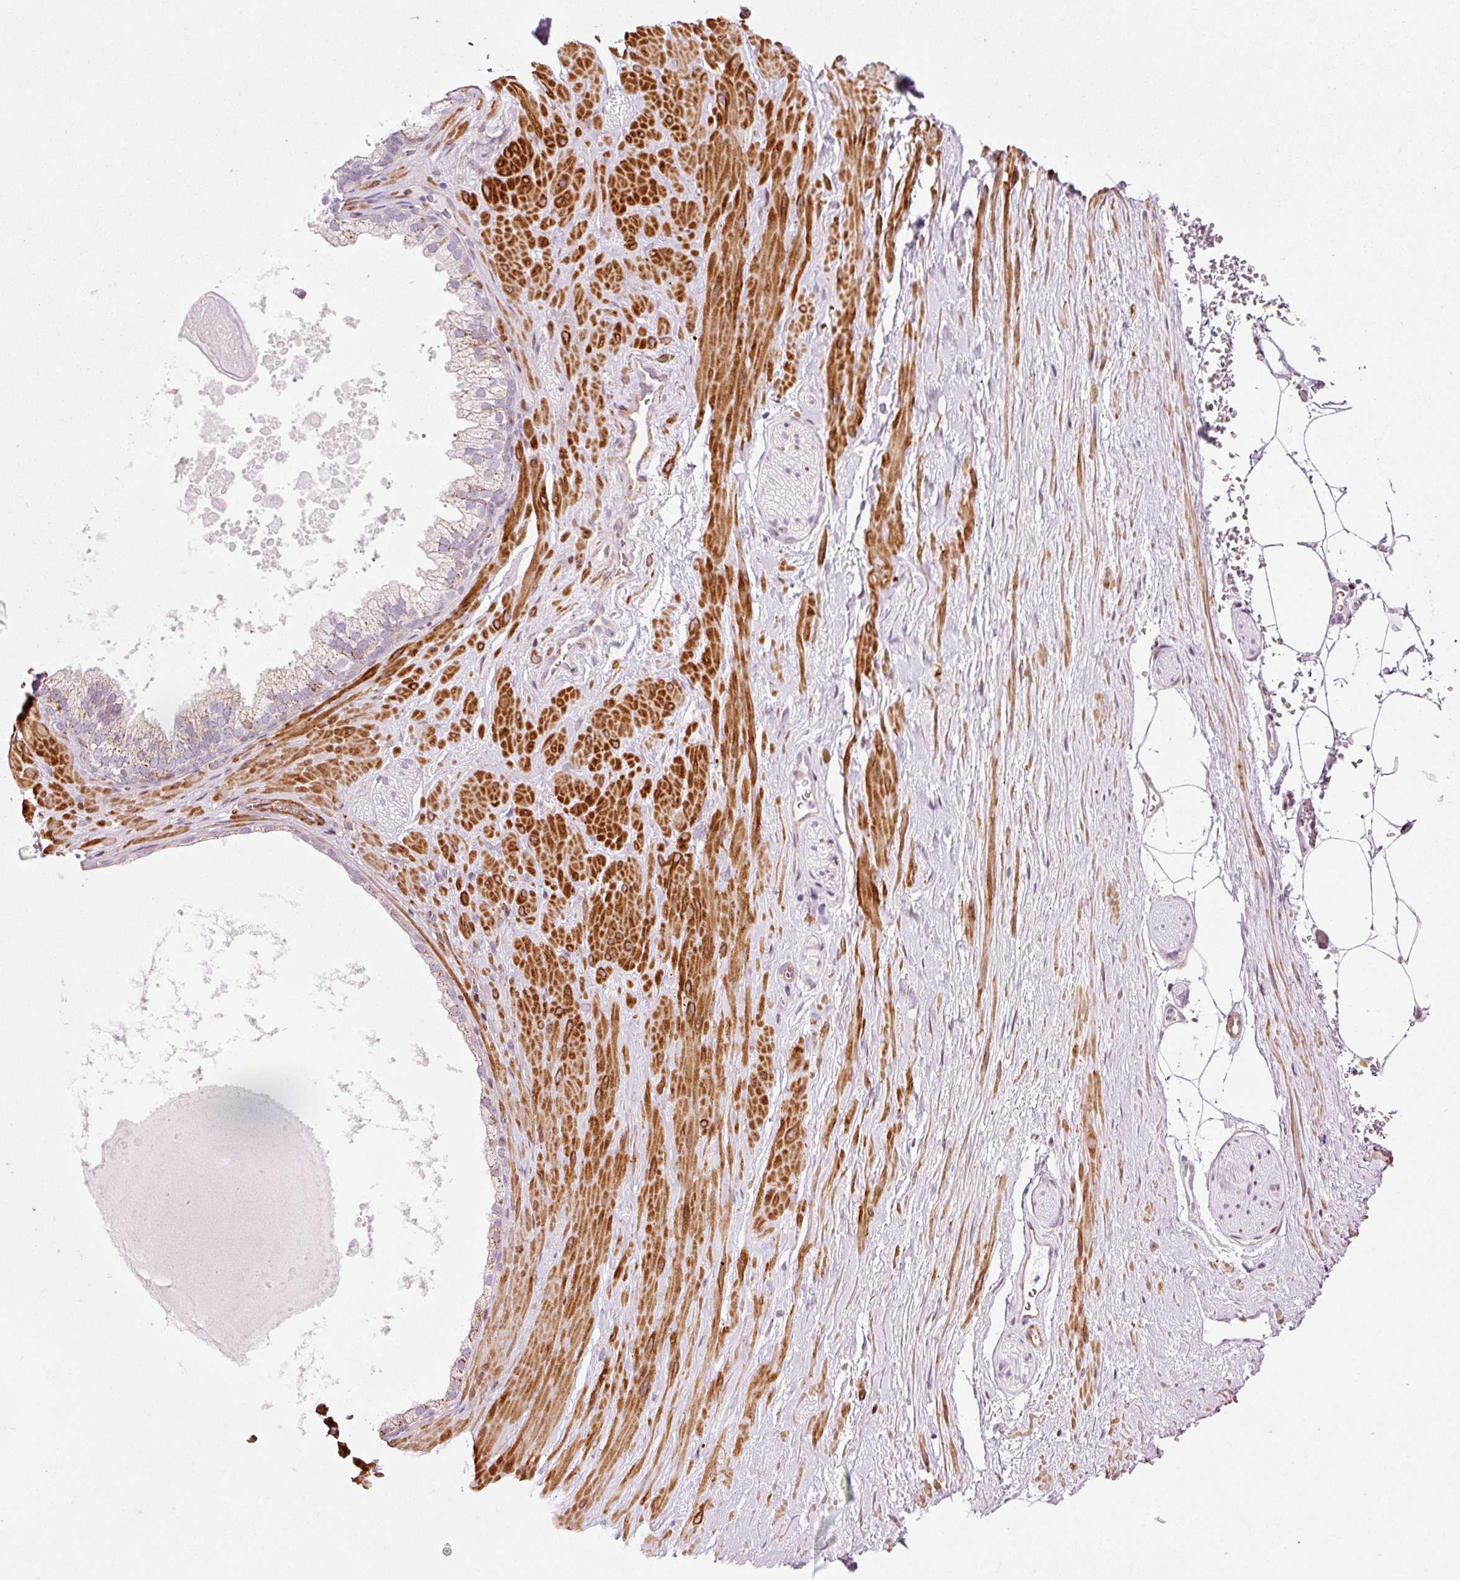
{"staining": {"intensity": "negative", "quantity": "none", "location": "none"}, "tissue": "adipose tissue", "cell_type": "Adipocytes", "image_type": "normal", "snomed": [{"axis": "morphology", "description": "Normal tissue, NOS"}, {"axis": "topography", "description": "Prostate"}, {"axis": "topography", "description": "Peripheral nerve tissue"}], "caption": "This is a histopathology image of immunohistochemistry (IHC) staining of normal adipose tissue, which shows no expression in adipocytes. The staining was performed using DAB (3,3'-diaminobenzidine) to visualize the protein expression in brown, while the nuclei were stained in blue with hematoxylin (Magnification: 20x).", "gene": "ANKRD20A1", "patient": {"sex": "male", "age": 61}}